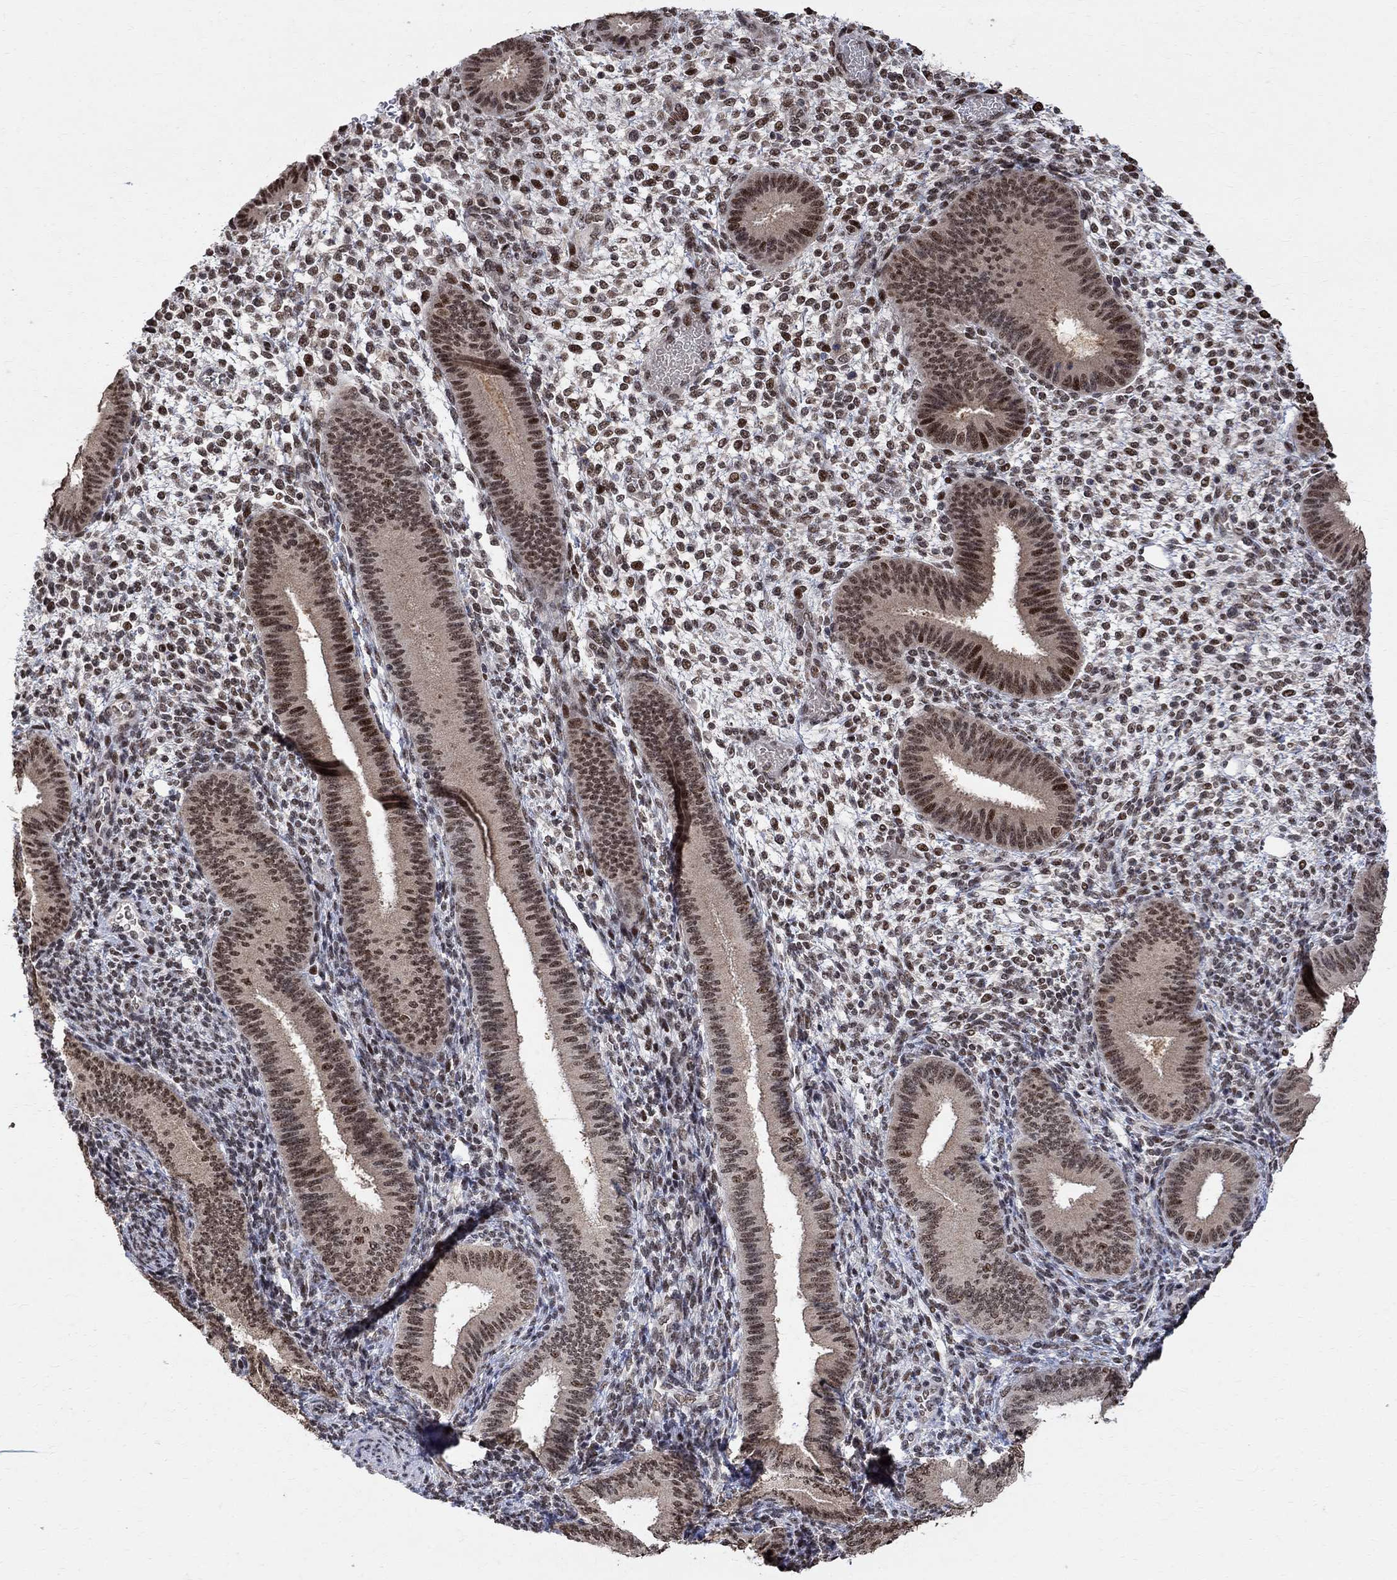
{"staining": {"intensity": "strong", "quantity": "<25%", "location": "nuclear"}, "tissue": "endometrium", "cell_type": "Cells in endometrial stroma", "image_type": "normal", "snomed": [{"axis": "morphology", "description": "Normal tissue, NOS"}, {"axis": "topography", "description": "Endometrium"}], "caption": "Cells in endometrial stroma demonstrate medium levels of strong nuclear positivity in about <25% of cells in unremarkable endometrium.", "gene": "E4F1", "patient": {"sex": "female", "age": 39}}